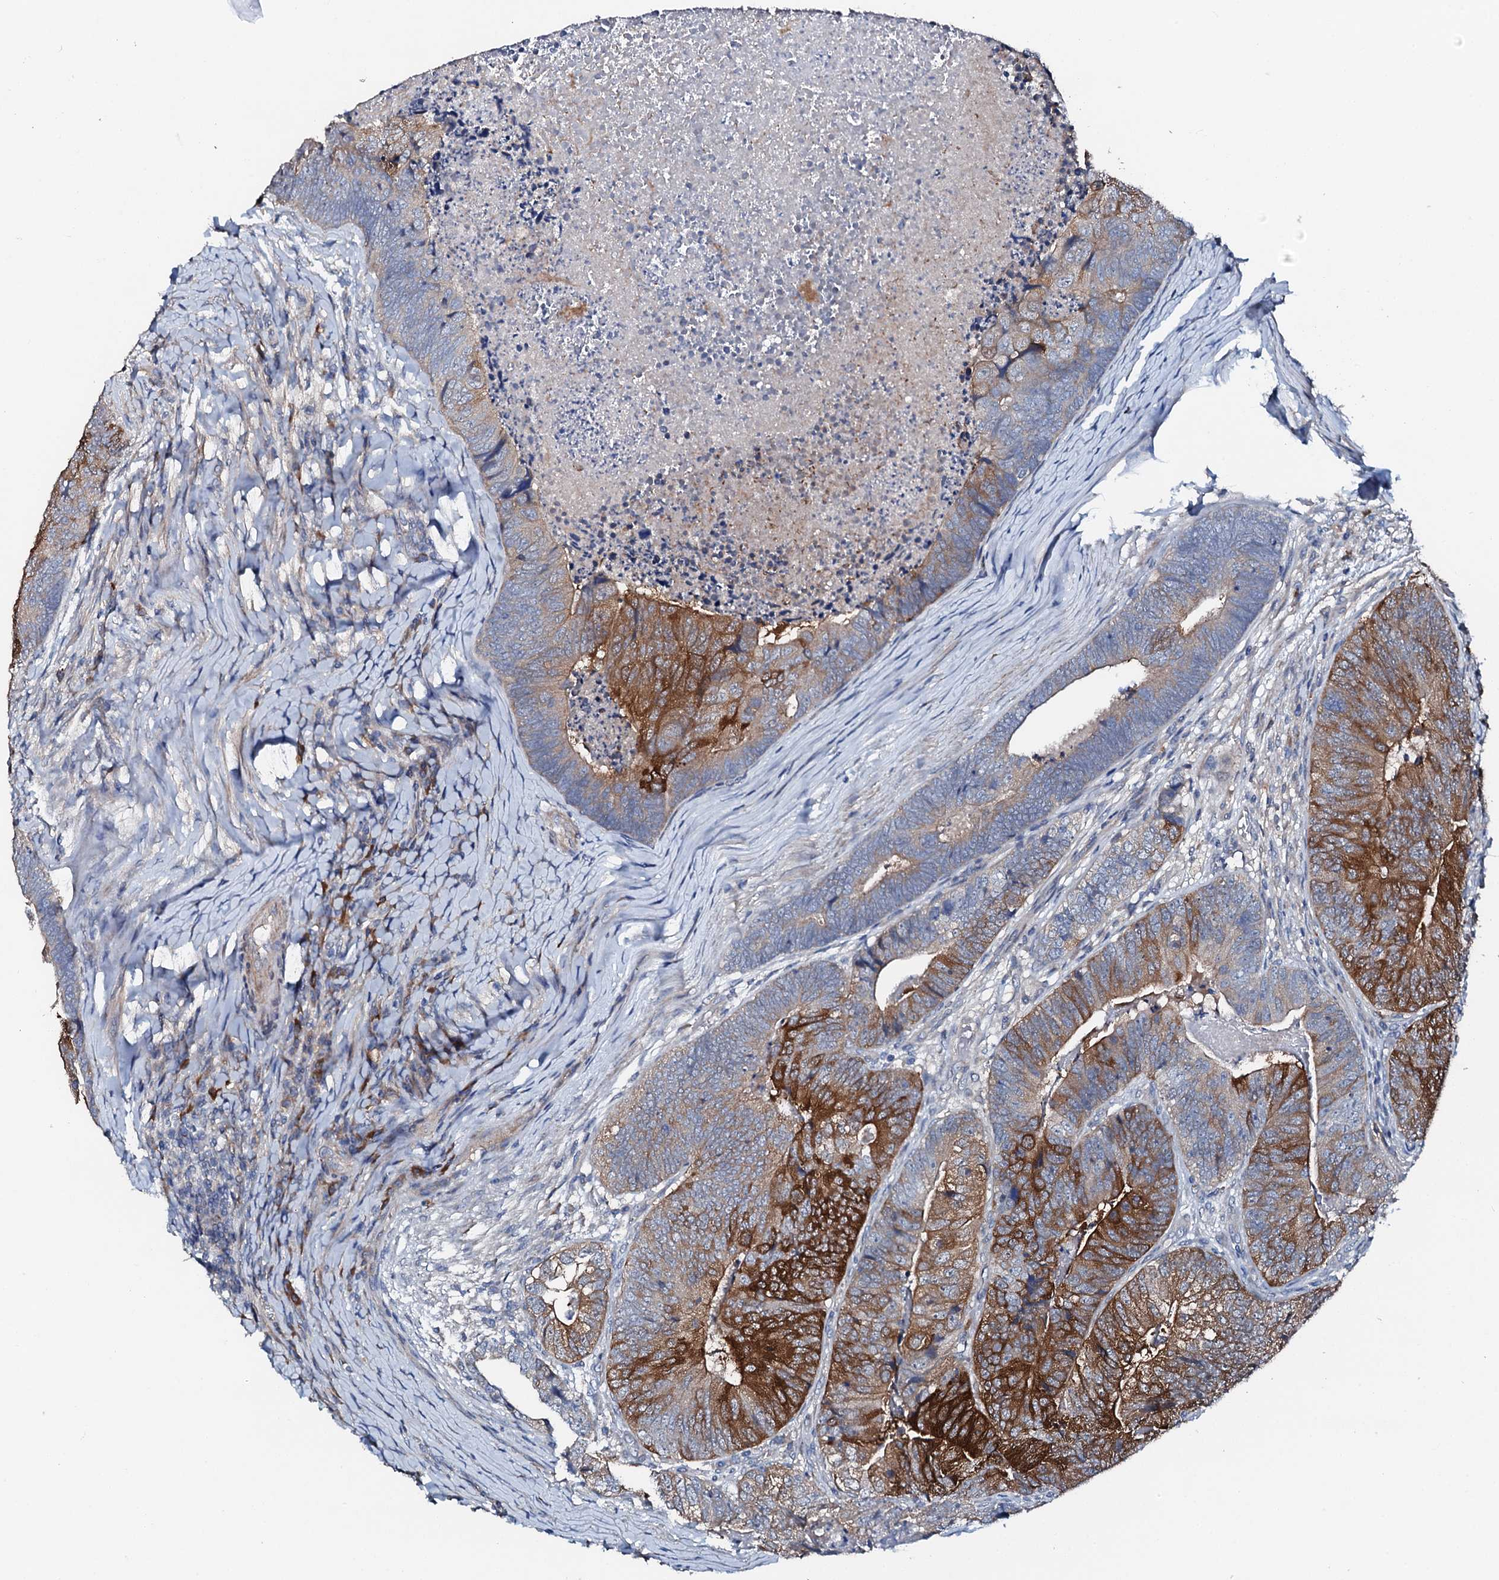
{"staining": {"intensity": "strong", "quantity": "25%-75%", "location": "cytoplasmic/membranous"}, "tissue": "colorectal cancer", "cell_type": "Tumor cells", "image_type": "cancer", "snomed": [{"axis": "morphology", "description": "Adenocarcinoma, NOS"}, {"axis": "topography", "description": "Colon"}], "caption": "Protein staining reveals strong cytoplasmic/membranous staining in about 25%-75% of tumor cells in colorectal adenocarcinoma.", "gene": "GFOD2", "patient": {"sex": "female", "age": 67}}